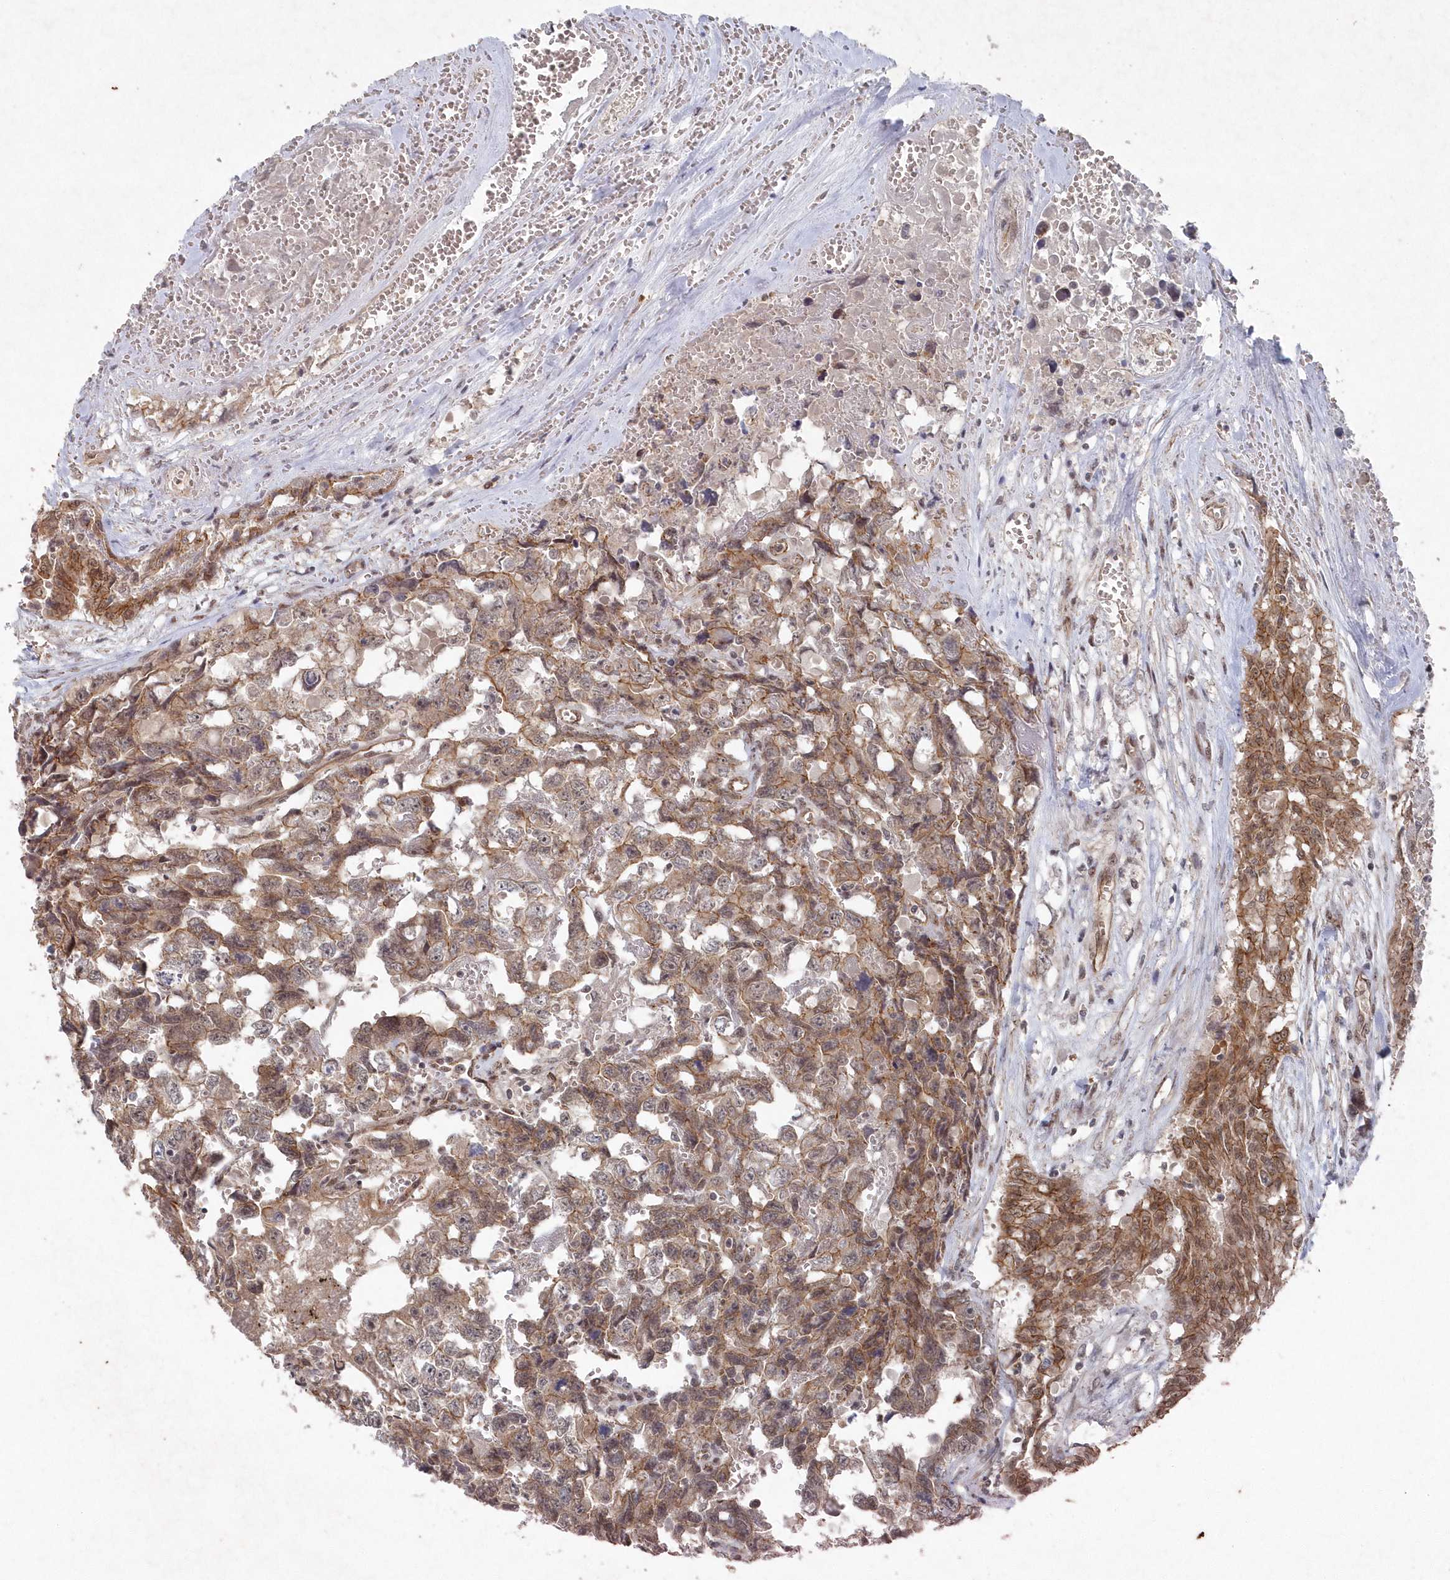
{"staining": {"intensity": "moderate", "quantity": ">75%", "location": "cytoplasmic/membranous"}, "tissue": "testis cancer", "cell_type": "Tumor cells", "image_type": "cancer", "snomed": [{"axis": "morphology", "description": "Carcinoma, Embryonal, NOS"}, {"axis": "topography", "description": "Testis"}], "caption": "Testis embryonal carcinoma tissue reveals moderate cytoplasmic/membranous expression in about >75% of tumor cells (Brightfield microscopy of DAB IHC at high magnification).", "gene": "VSIG2", "patient": {"sex": "male", "age": 31}}